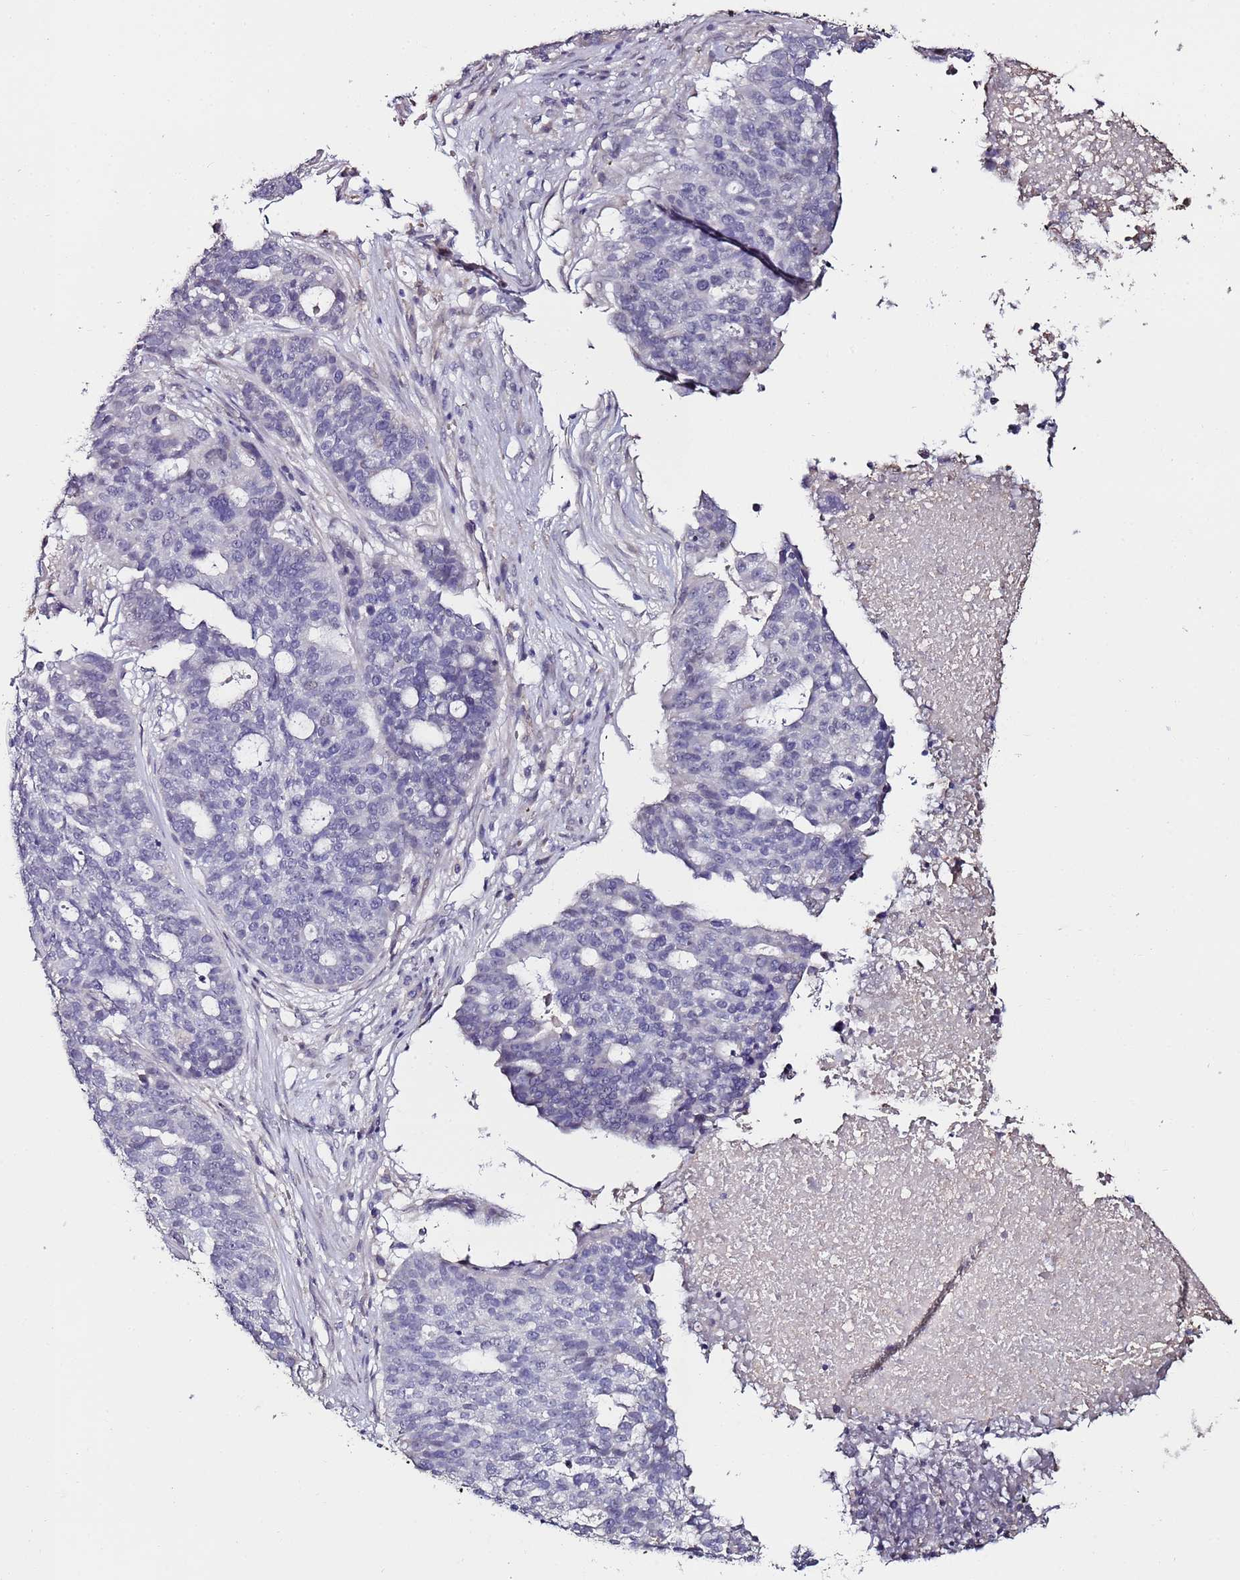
{"staining": {"intensity": "negative", "quantity": "none", "location": "none"}, "tissue": "ovarian cancer", "cell_type": "Tumor cells", "image_type": "cancer", "snomed": [{"axis": "morphology", "description": "Cystadenocarcinoma, serous, NOS"}, {"axis": "topography", "description": "Ovary"}], "caption": "This is an immunohistochemistry histopathology image of human ovarian serous cystadenocarcinoma. There is no positivity in tumor cells.", "gene": "C3orf80", "patient": {"sex": "female", "age": 59}}